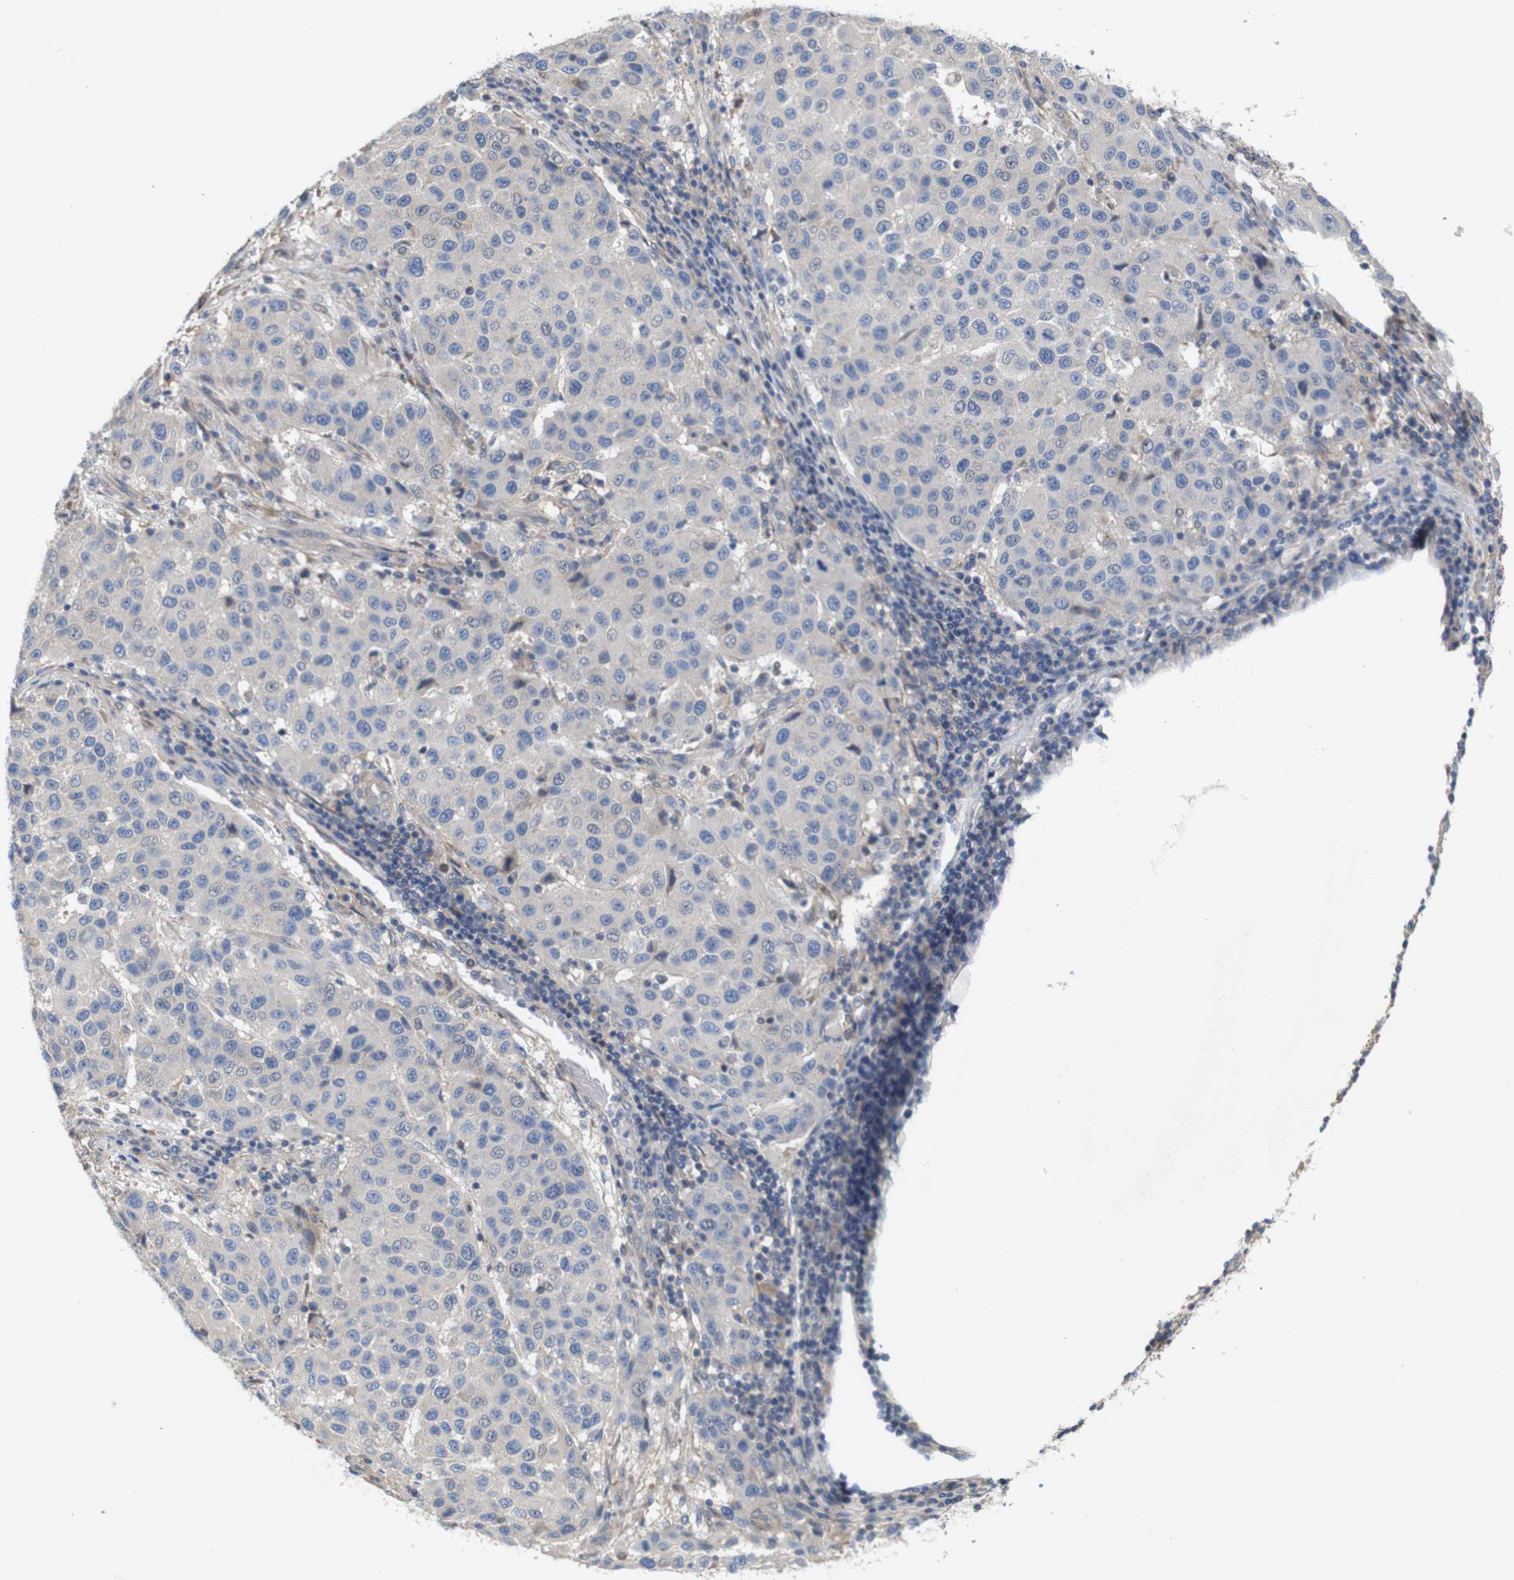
{"staining": {"intensity": "negative", "quantity": "none", "location": "none"}, "tissue": "melanoma", "cell_type": "Tumor cells", "image_type": "cancer", "snomed": [{"axis": "morphology", "description": "Malignant melanoma, Metastatic site"}, {"axis": "topography", "description": "Lymph node"}], "caption": "The image exhibits no staining of tumor cells in melanoma. Nuclei are stained in blue.", "gene": "MYEOV", "patient": {"sex": "male", "age": 61}}